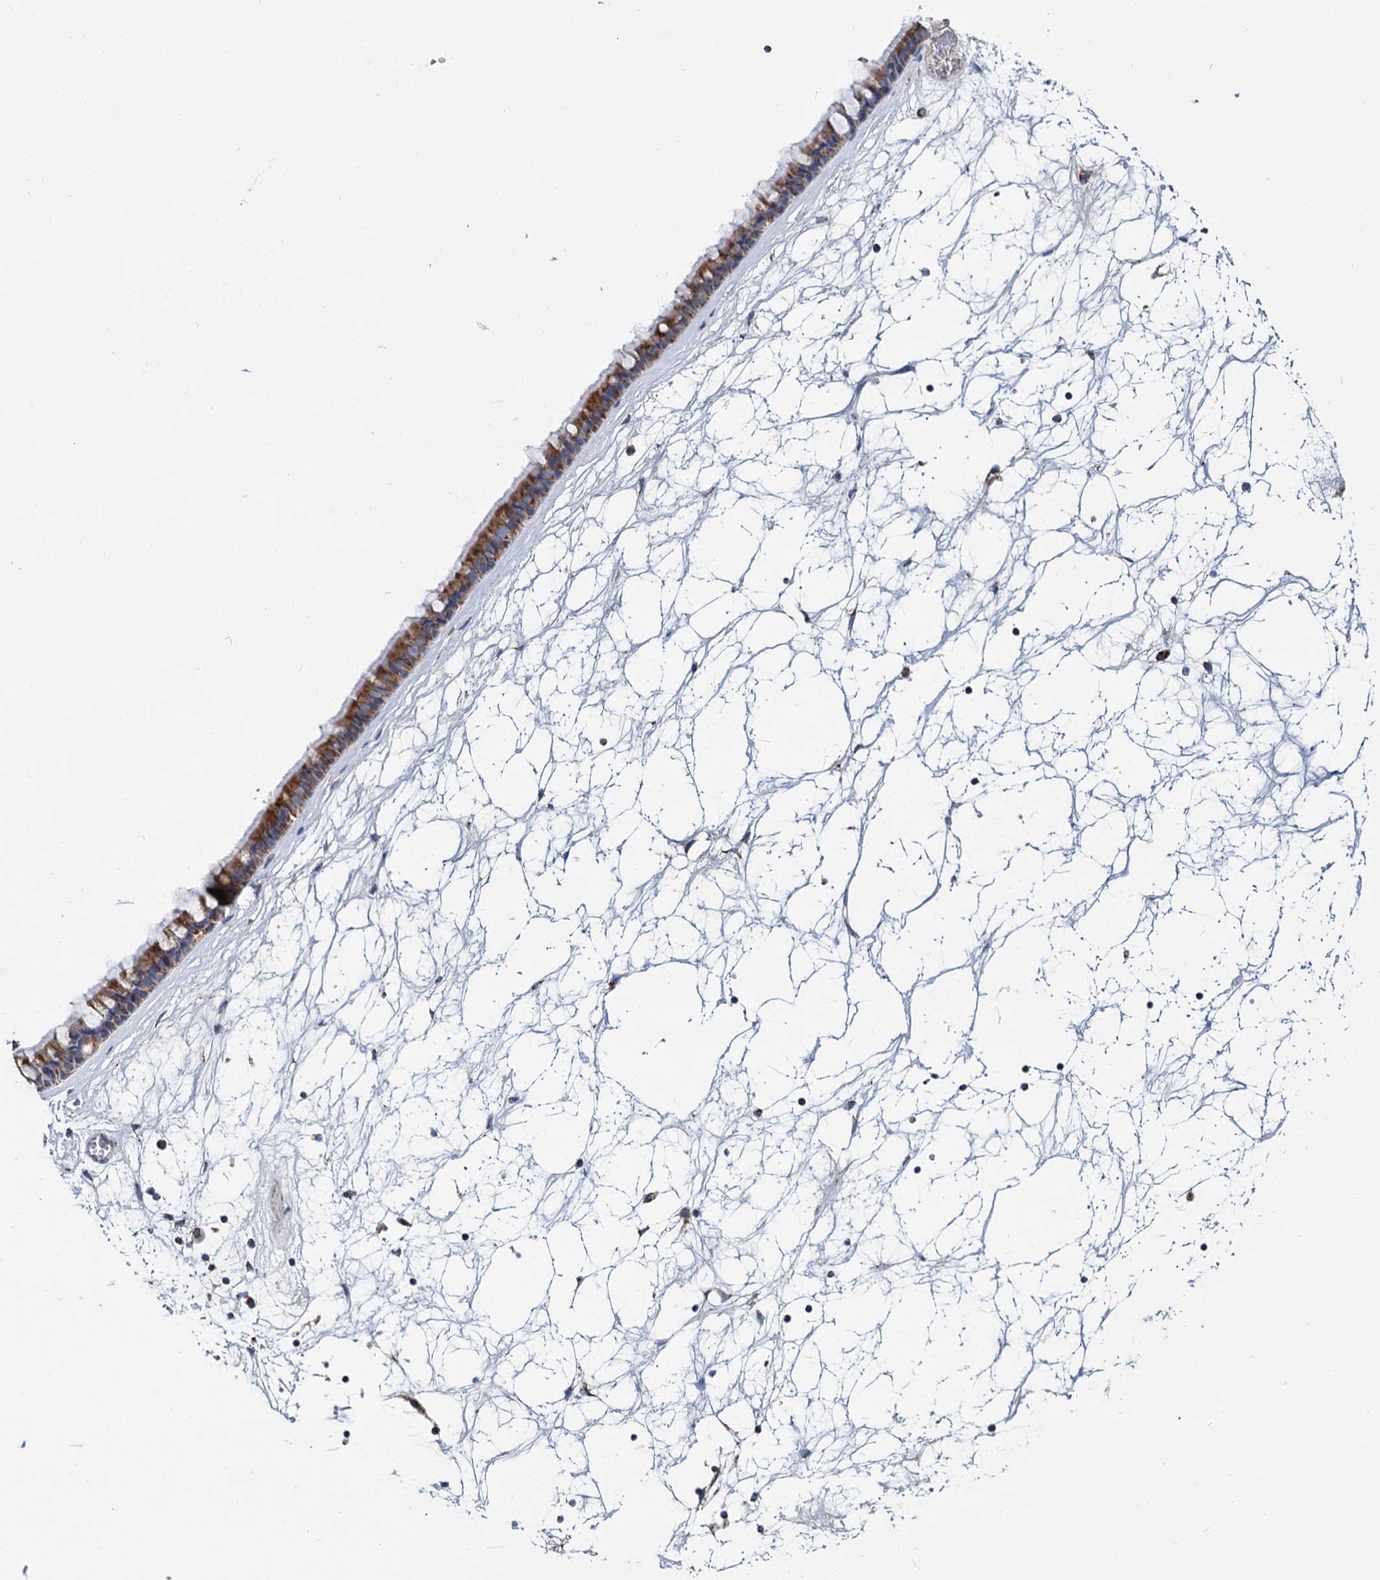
{"staining": {"intensity": "moderate", "quantity": ">75%", "location": "cytoplasmic/membranous"}, "tissue": "nasopharynx", "cell_type": "Respiratory epithelial cells", "image_type": "normal", "snomed": [{"axis": "morphology", "description": "Normal tissue, NOS"}, {"axis": "topography", "description": "Nasopharynx"}], "caption": "Immunohistochemistry (DAB) staining of benign nasopharynx displays moderate cytoplasmic/membranous protein positivity in about >75% of respiratory epithelial cells.", "gene": "CCP110", "patient": {"sex": "male", "age": 64}}